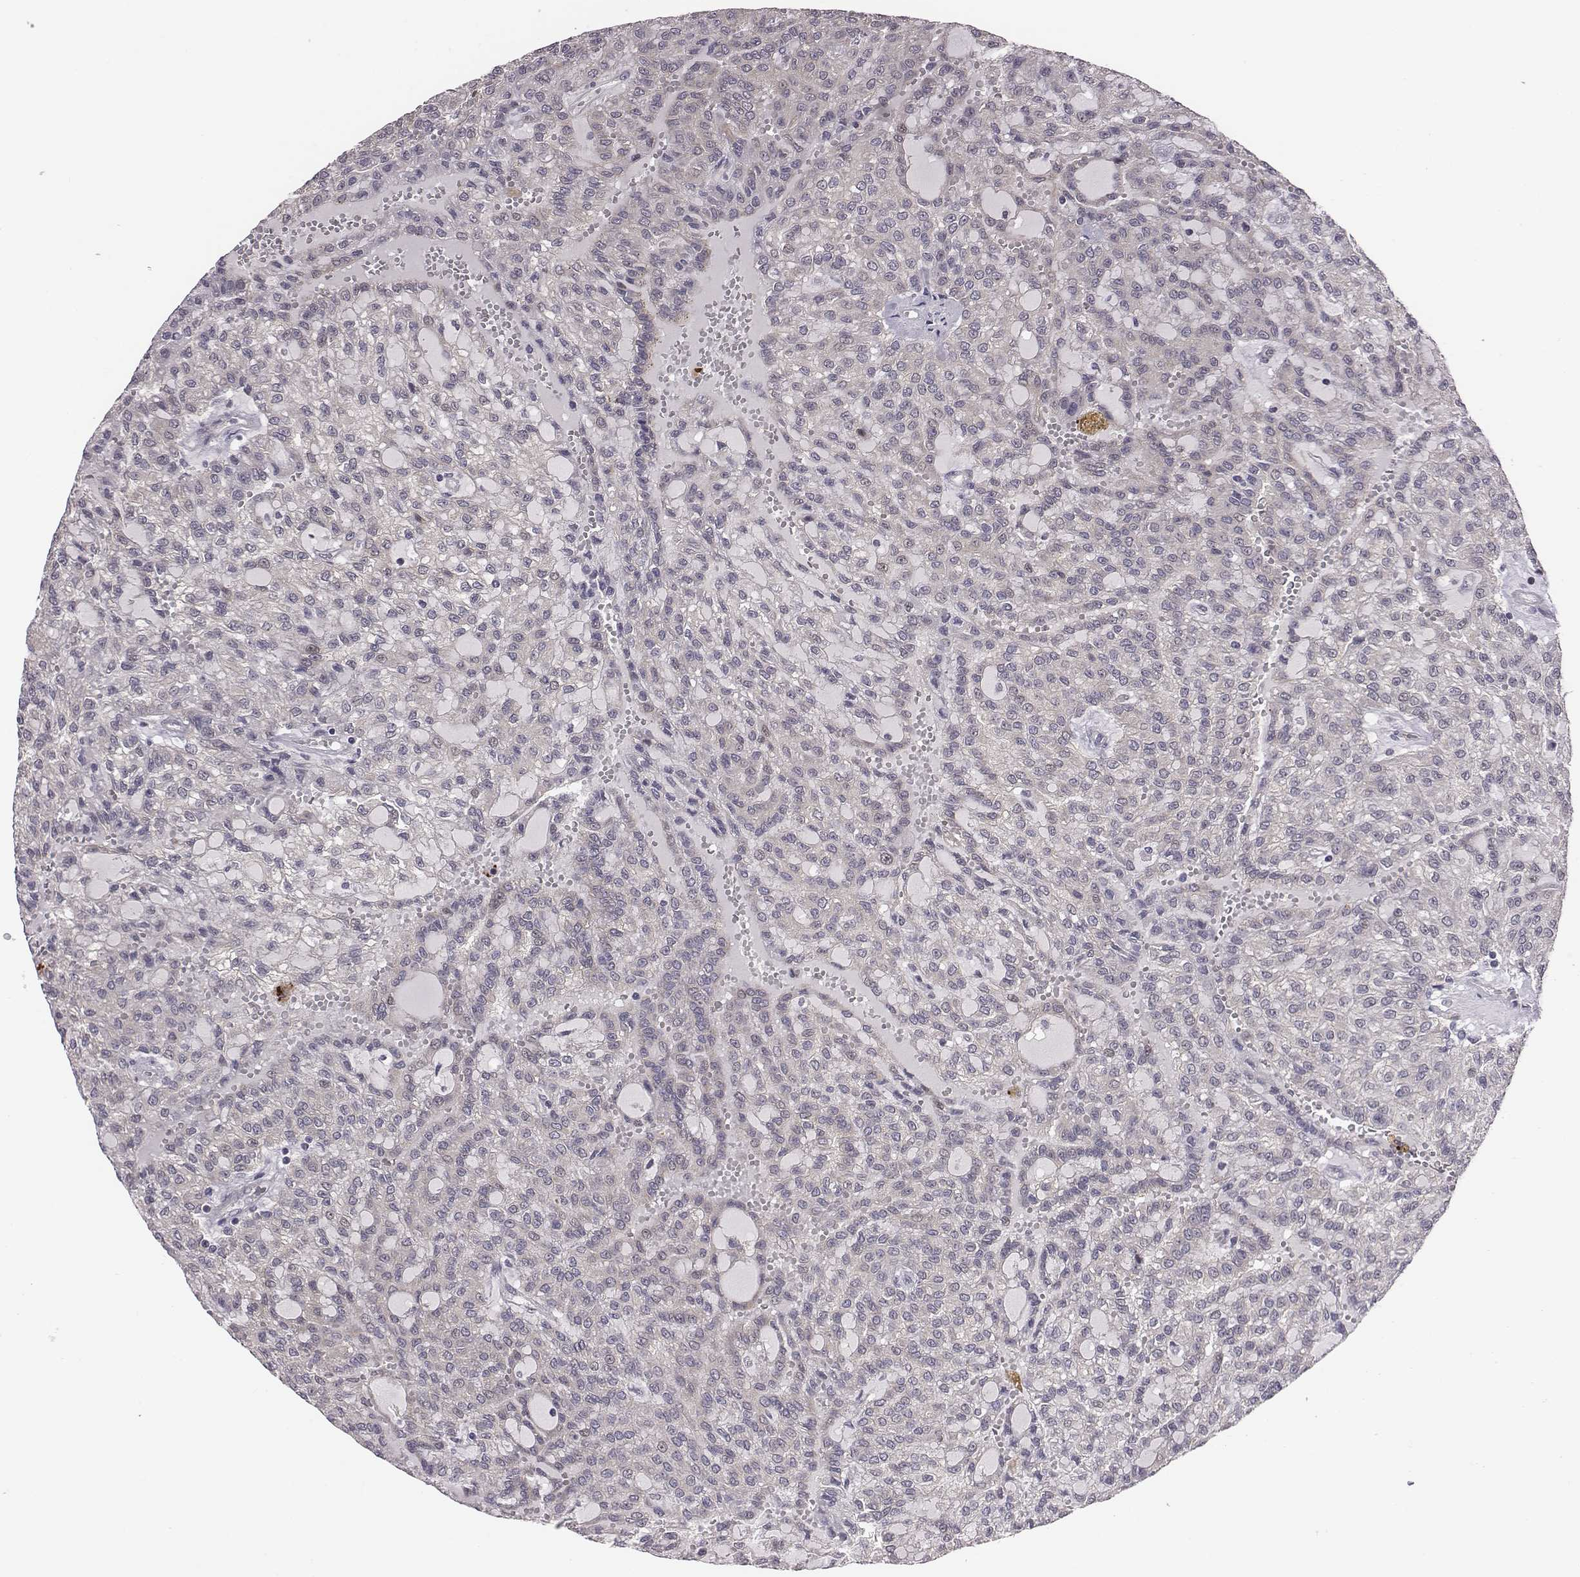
{"staining": {"intensity": "negative", "quantity": "none", "location": "none"}, "tissue": "renal cancer", "cell_type": "Tumor cells", "image_type": "cancer", "snomed": [{"axis": "morphology", "description": "Adenocarcinoma, NOS"}, {"axis": "topography", "description": "Kidney"}], "caption": "Immunohistochemical staining of human adenocarcinoma (renal) shows no significant staining in tumor cells. The staining is performed using DAB (3,3'-diaminobenzidine) brown chromogen with nuclei counter-stained in using hematoxylin.", "gene": "SMURF2", "patient": {"sex": "male", "age": 63}}